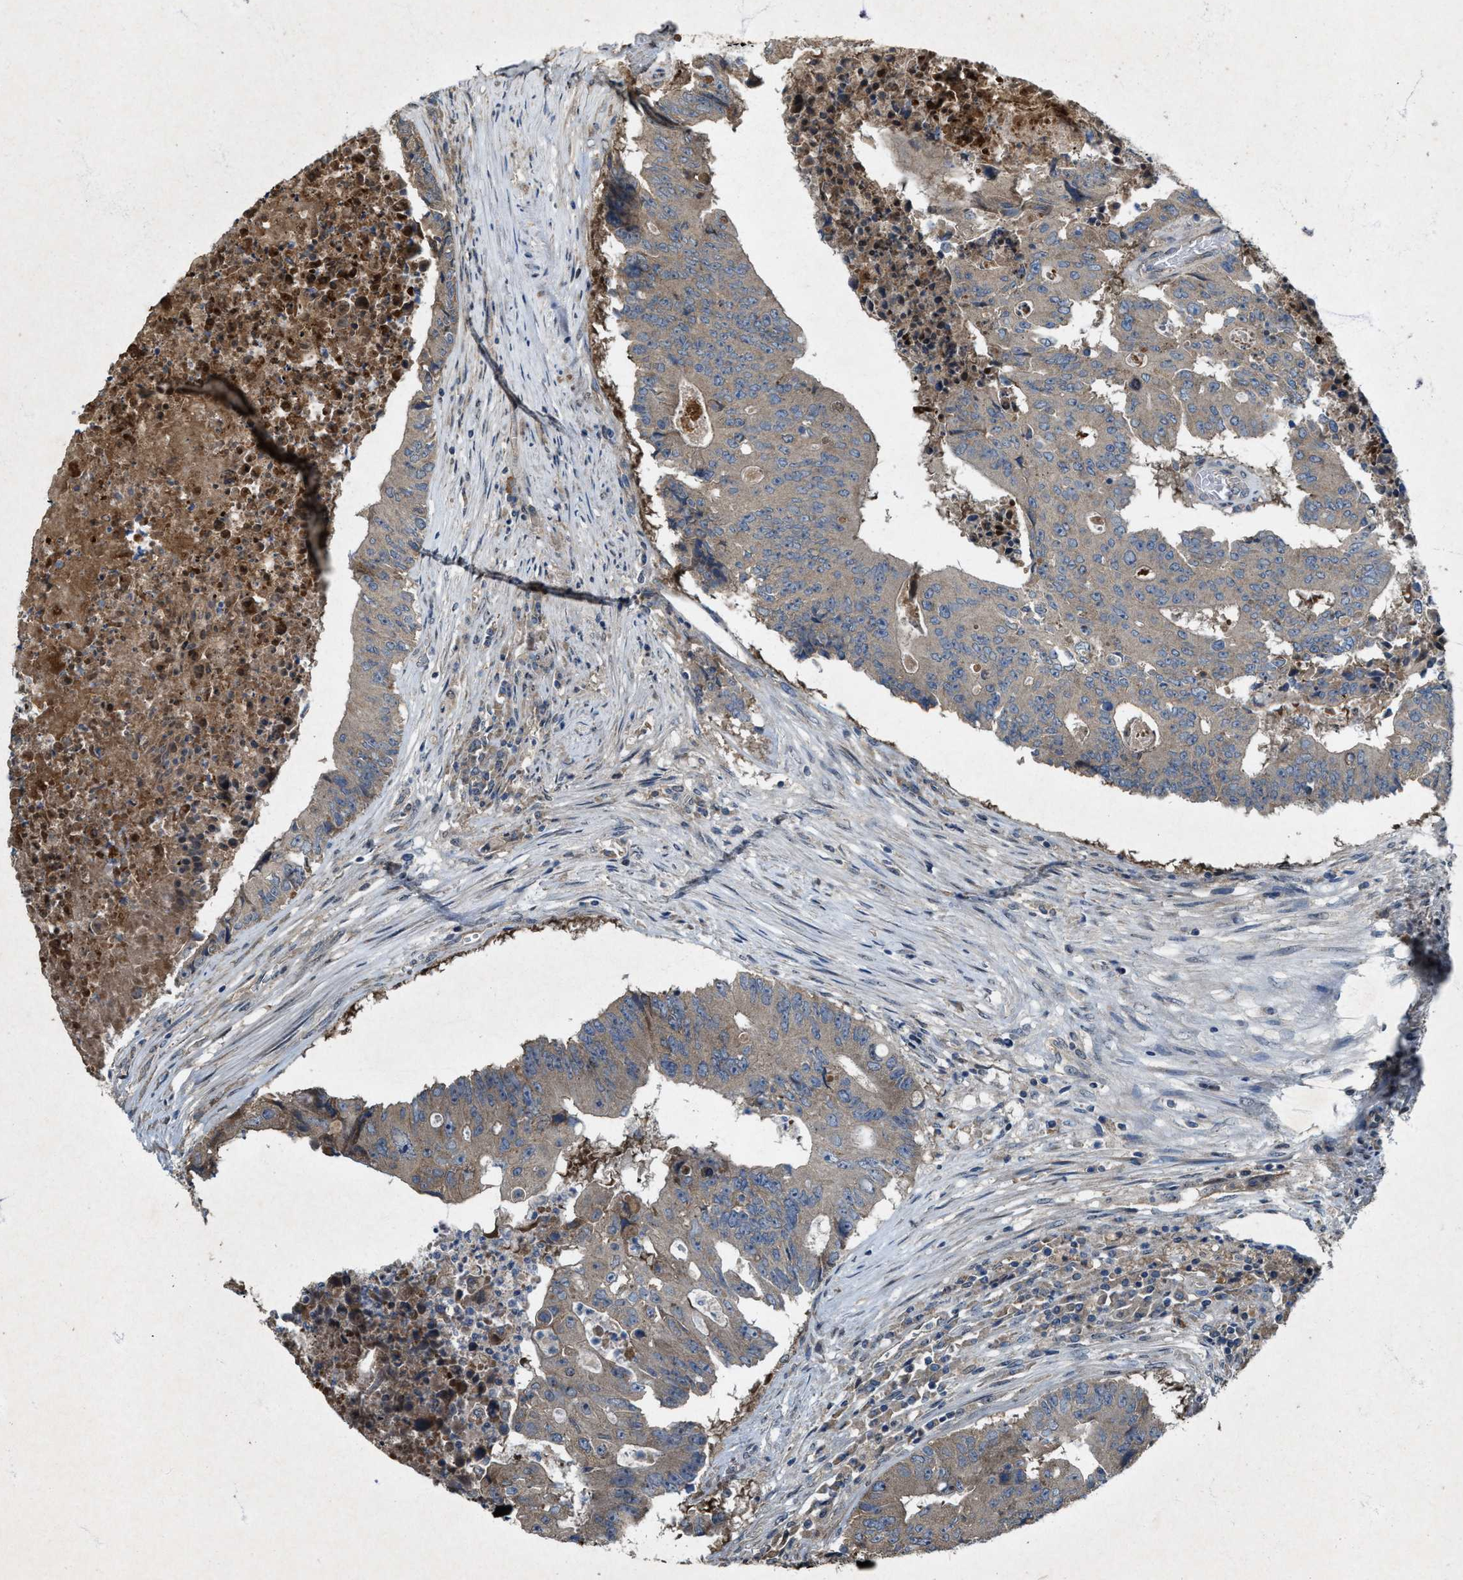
{"staining": {"intensity": "weak", "quantity": ">75%", "location": "cytoplasmic/membranous"}, "tissue": "colorectal cancer", "cell_type": "Tumor cells", "image_type": "cancer", "snomed": [{"axis": "morphology", "description": "Adenocarcinoma, NOS"}, {"axis": "topography", "description": "Colon"}], "caption": "Human colorectal cancer (adenocarcinoma) stained for a protein (brown) exhibits weak cytoplasmic/membranous positive positivity in about >75% of tumor cells.", "gene": "PDP2", "patient": {"sex": "male", "age": 87}}